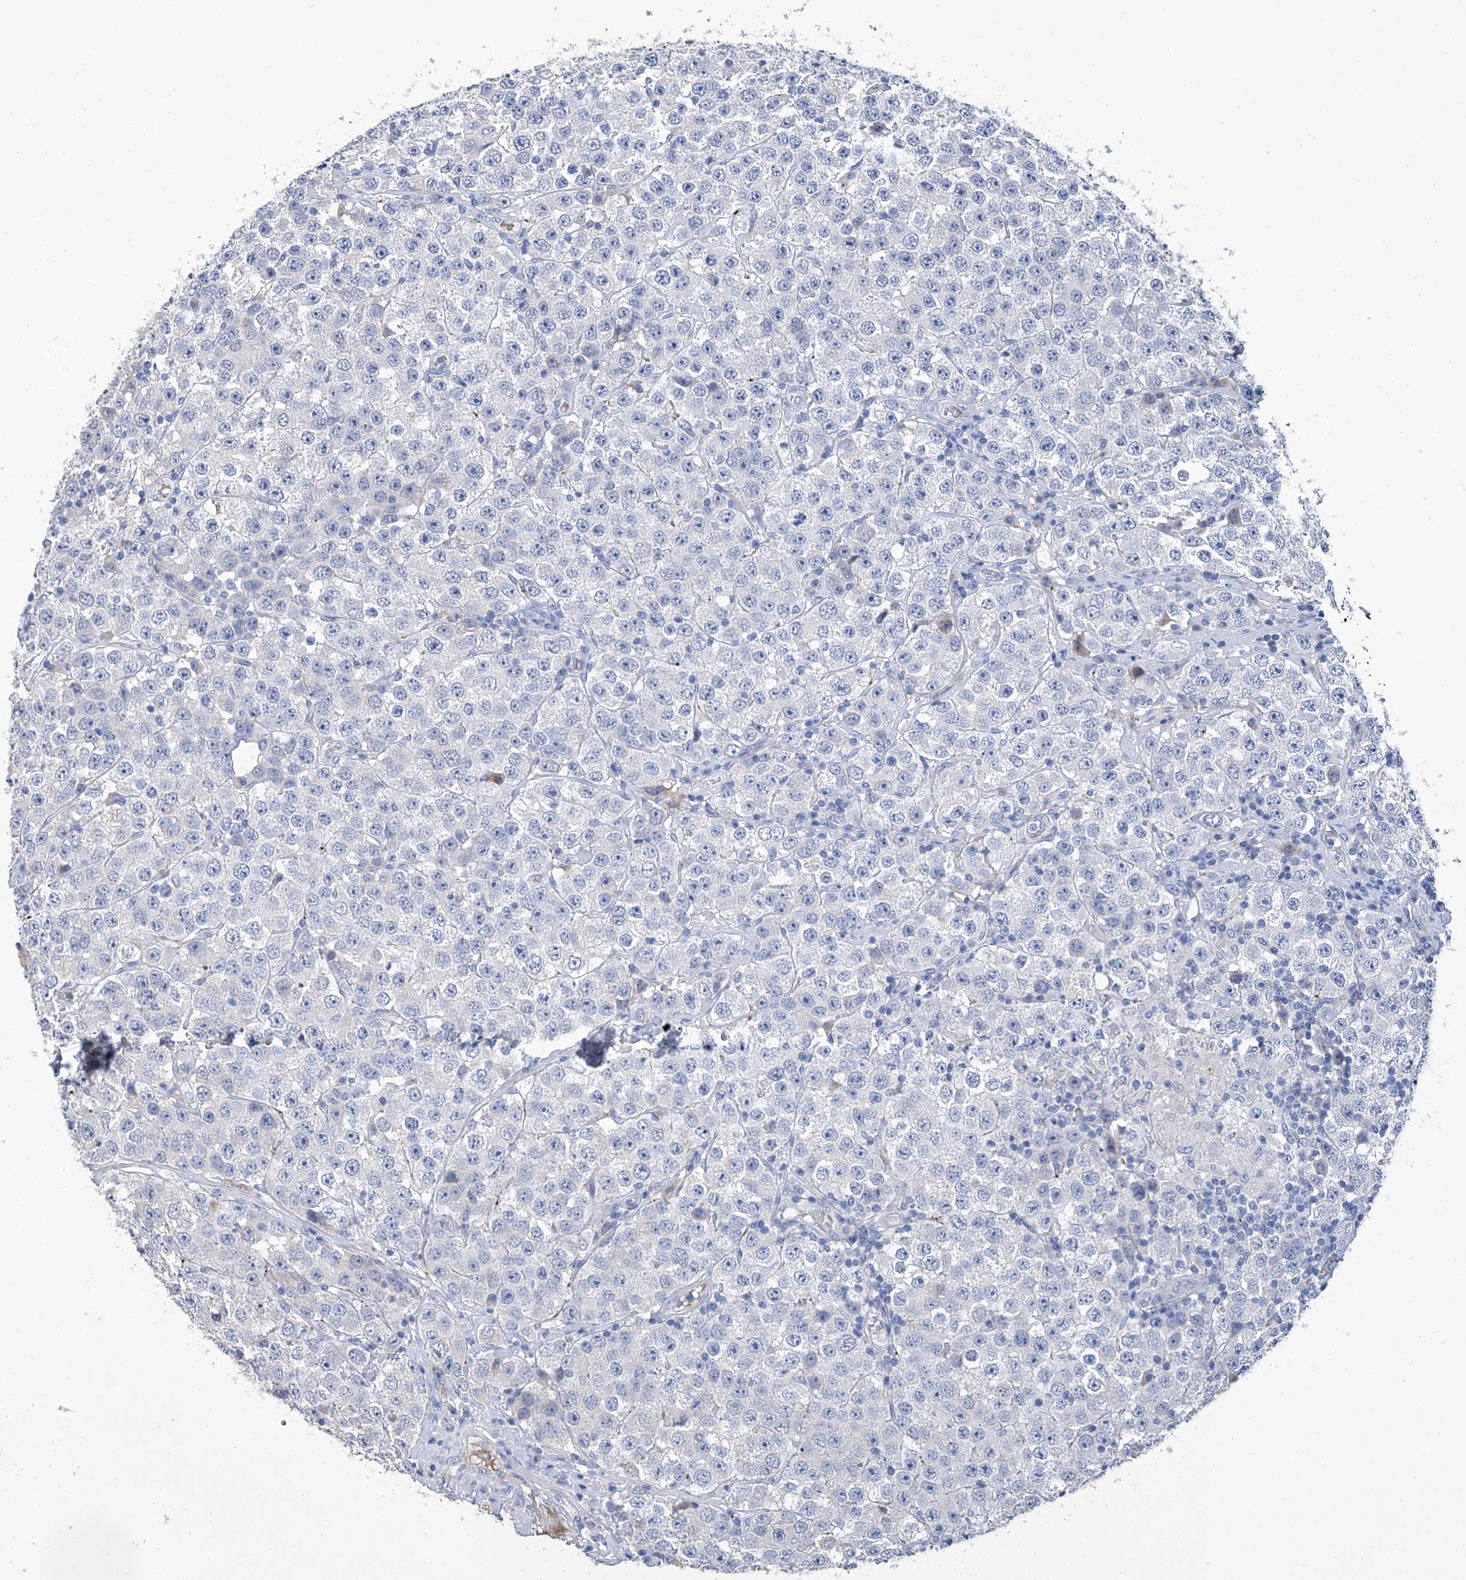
{"staining": {"intensity": "negative", "quantity": "none", "location": "none"}, "tissue": "testis cancer", "cell_type": "Tumor cells", "image_type": "cancer", "snomed": [{"axis": "morphology", "description": "Seminoma, NOS"}, {"axis": "topography", "description": "Testis"}], "caption": "Seminoma (testis) was stained to show a protein in brown. There is no significant expression in tumor cells.", "gene": "GPT", "patient": {"sex": "male", "age": 28}}